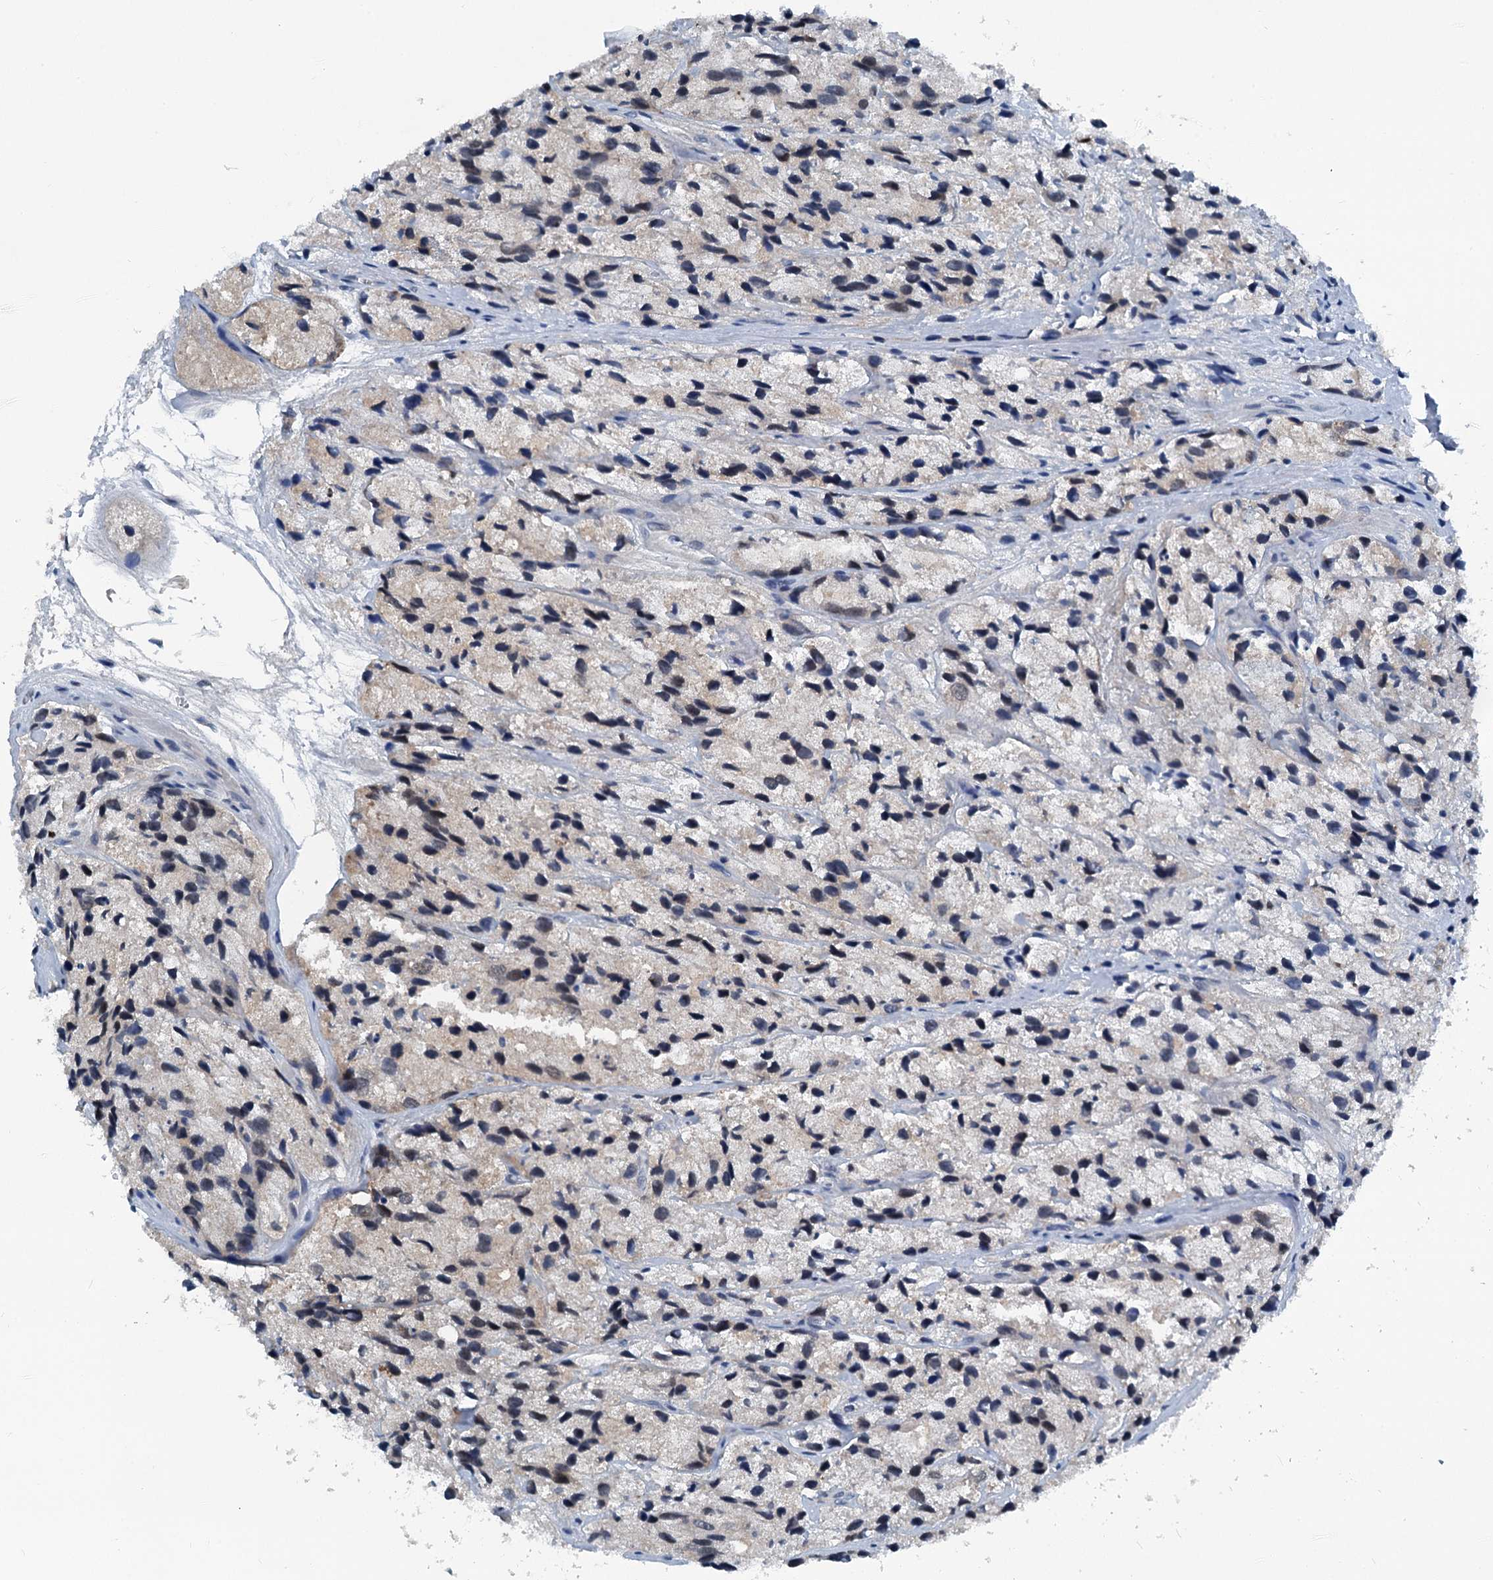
{"staining": {"intensity": "negative", "quantity": "none", "location": "none"}, "tissue": "prostate cancer", "cell_type": "Tumor cells", "image_type": "cancer", "snomed": [{"axis": "morphology", "description": "Adenocarcinoma, High grade"}, {"axis": "topography", "description": "Prostate"}], "caption": "IHC image of neoplastic tissue: human prostate cancer (adenocarcinoma (high-grade)) stained with DAB (3,3'-diaminobenzidine) displays no significant protein expression in tumor cells. Brightfield microscopy of immunohistochemistry (IHC) stained with DAB (3,3'-diaminobenzidine) (brown) and hematoxylin (blue), captured at high magnification.", "gene": "TRPT1", "patient": {"sex": "male", "age": 66}}